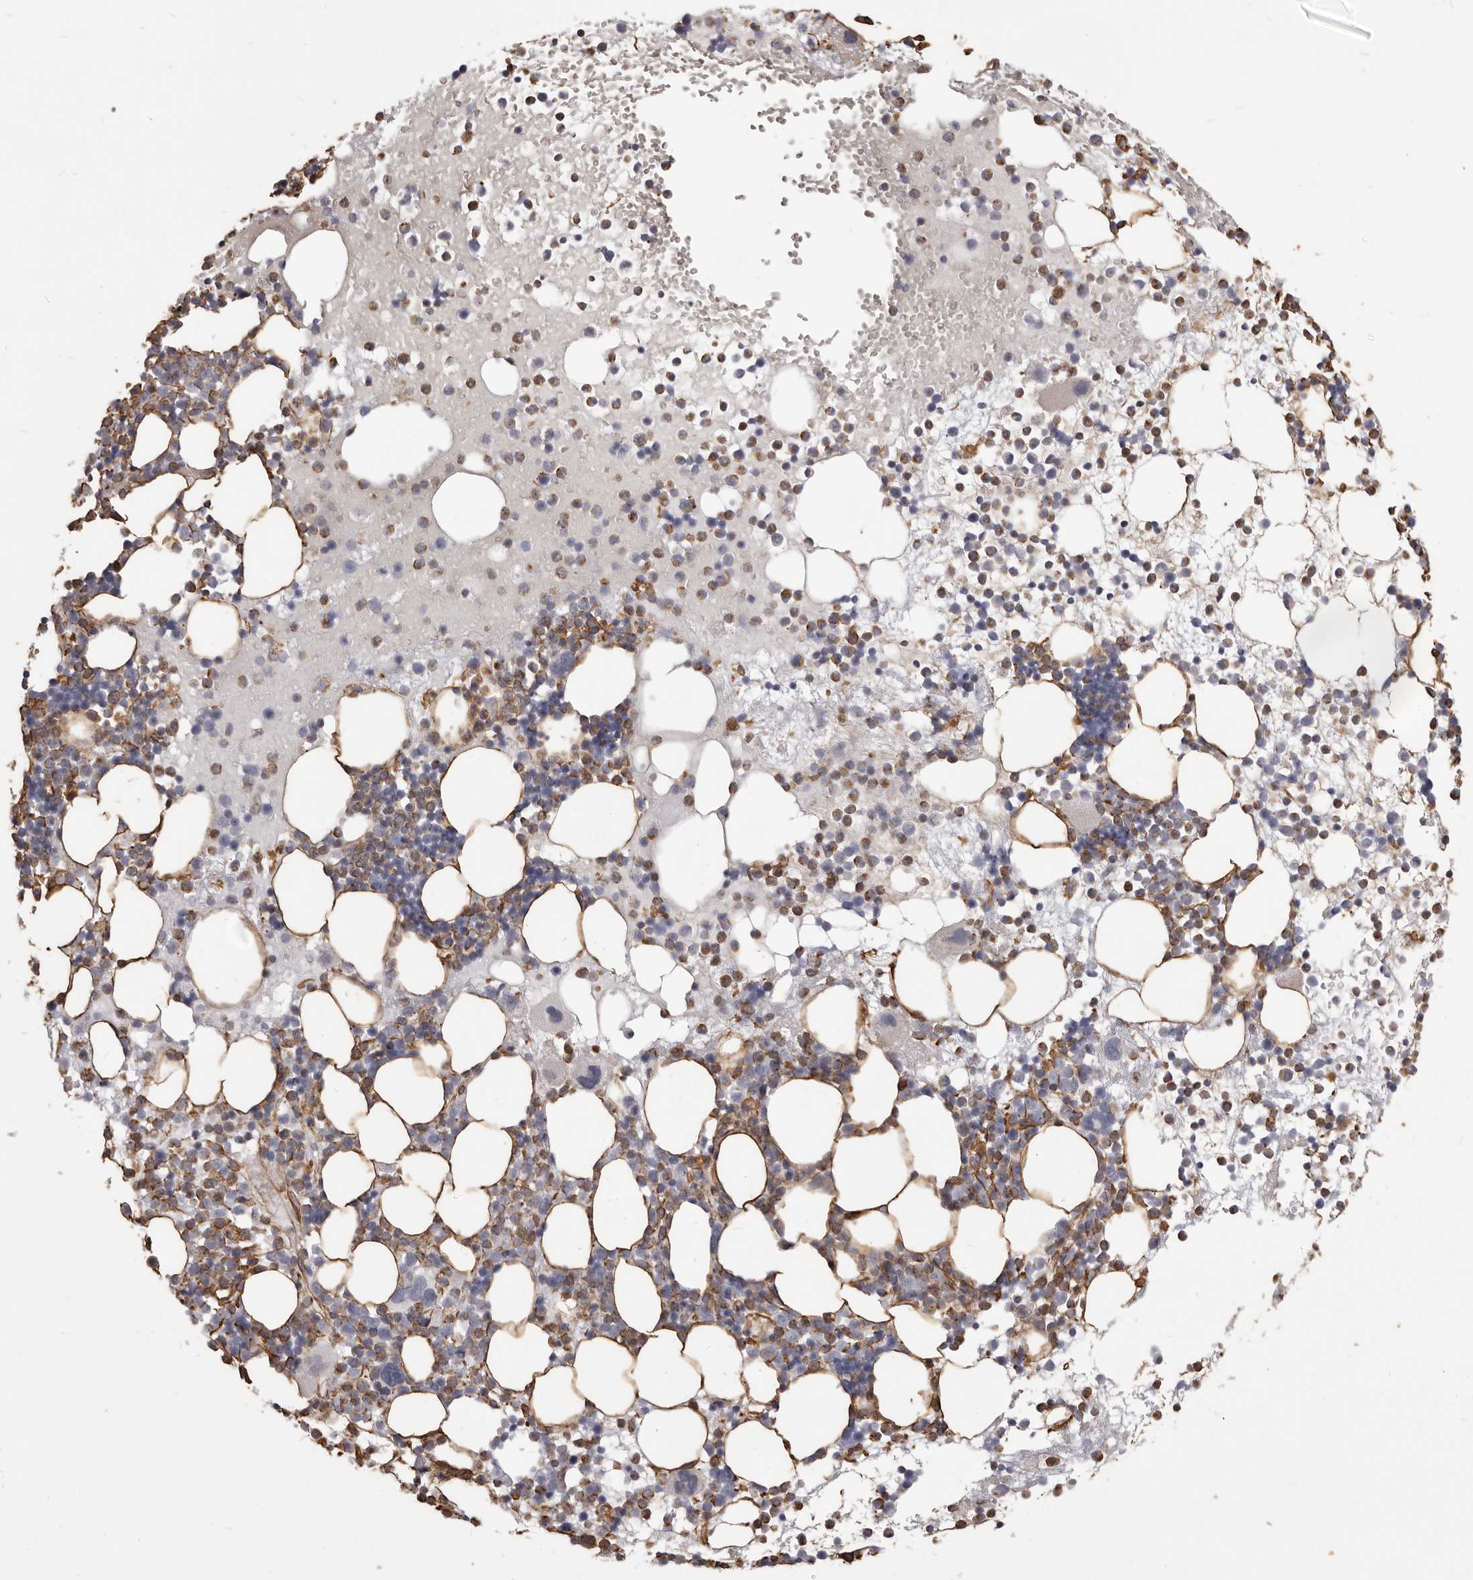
{"staining": {"intensity": "moderate", "quantity": "25%-75%", "location": "cytoplasmic/membranous"}, "tissue": "bone marrow", "cell_type": "Hematopoietic cells", "image_type": "normal", "snomed": [{"axis": "morphology", "description": "Normal tissue, NOS"}, {"axis": "topography", "description": "Bone marrow"}], "caption": "Moderate cytoplasmic/membranous positivity is appreciated in approximately 25%-75% of hematopoietic cells in normal bone marrow. Using DAB (brown) and hematoxylin (blue) stains, captured at high magnification using brightfield microscopy.", "gene": "MTURN", "patient": {"sex": "female", "age": 57}}